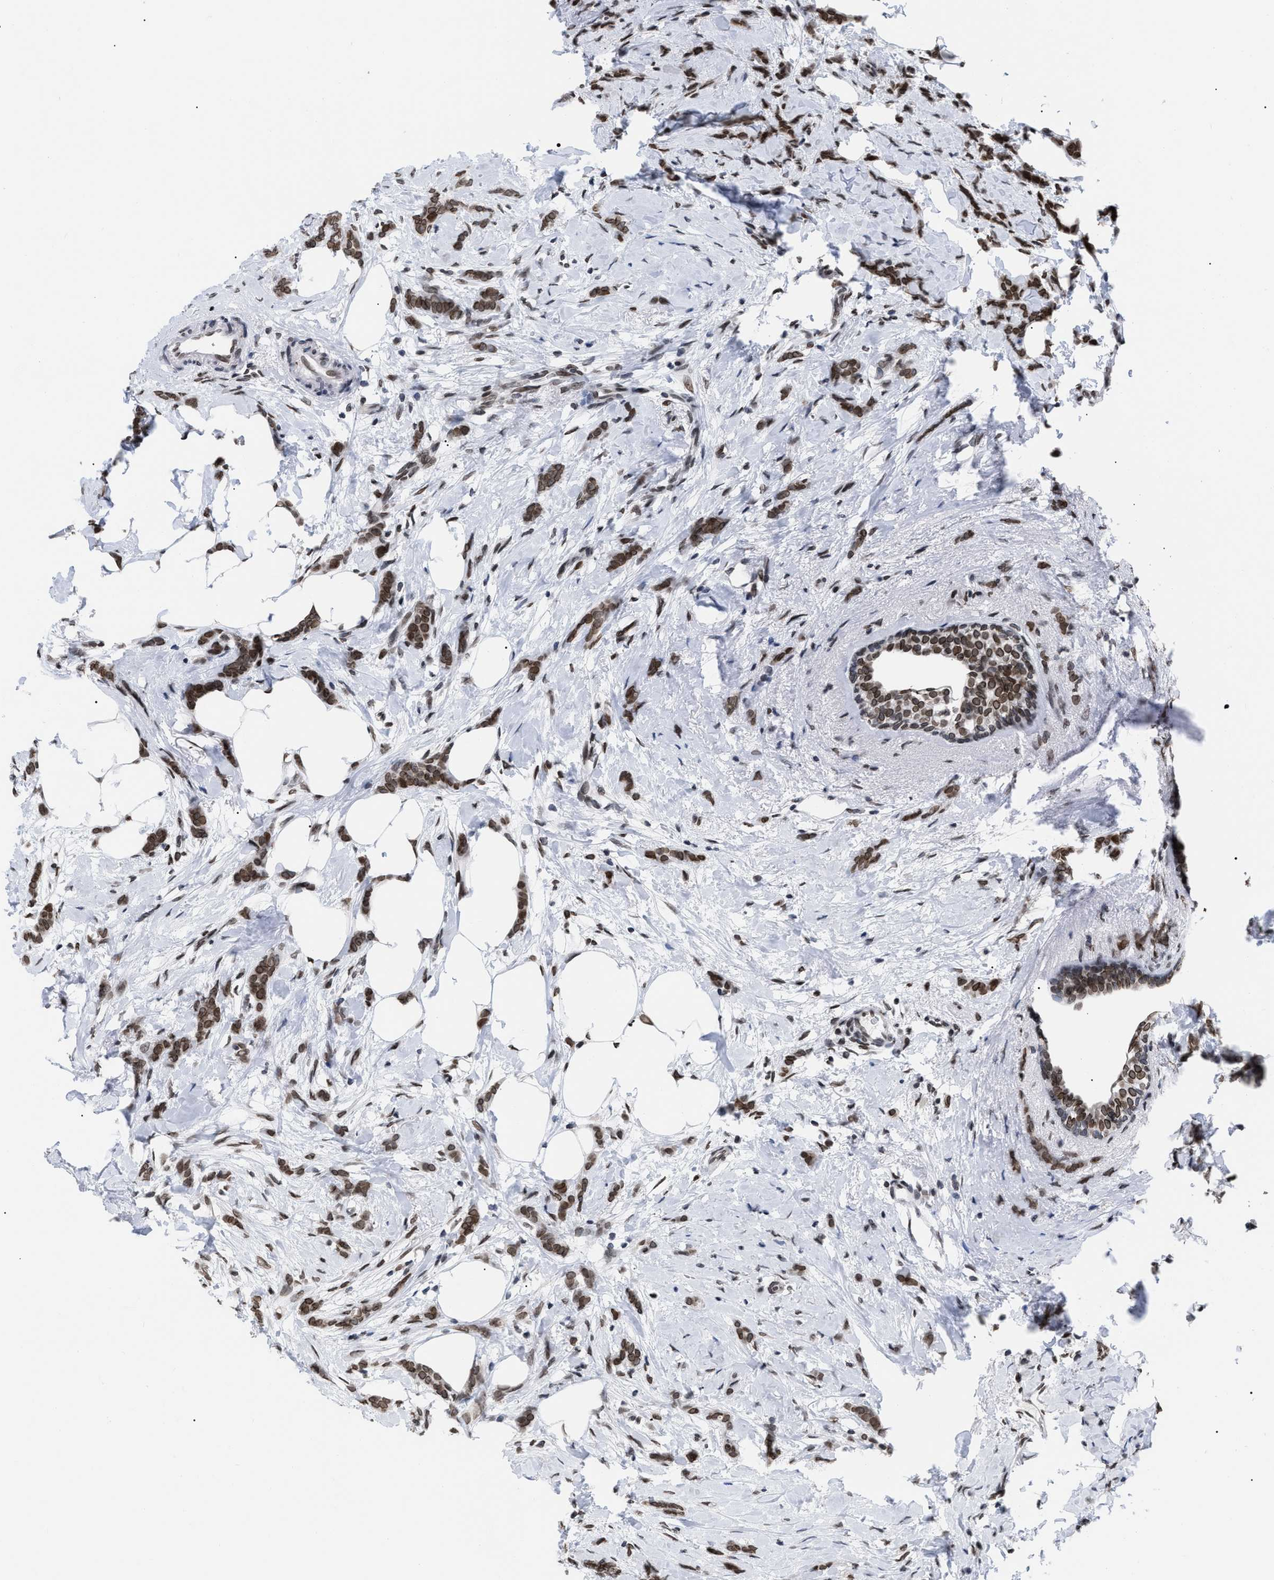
{"staining": {"intensity": "moderate", "quantity": ">75%", "location": "nuclear"}, "tissue": "breast cancer", "cell_type": "Tumor cells", "image_type": "cancer", "snomed": [{"axis": "morphology", "description": "Lobular carcinoma, in situ"}, {"axis": "morphology", "description": "Lobular carcinoma"}, {"axis": "topography", "description": "Breast"}], "caption": "Immunohistochemical staining of breast lobular carcinoma in situ exhibits medium levels of moderate nuclear expression in approximately >75% of tumor cells.", "gene": "TPR", "patient": {"sex": "female", "age": 41}}